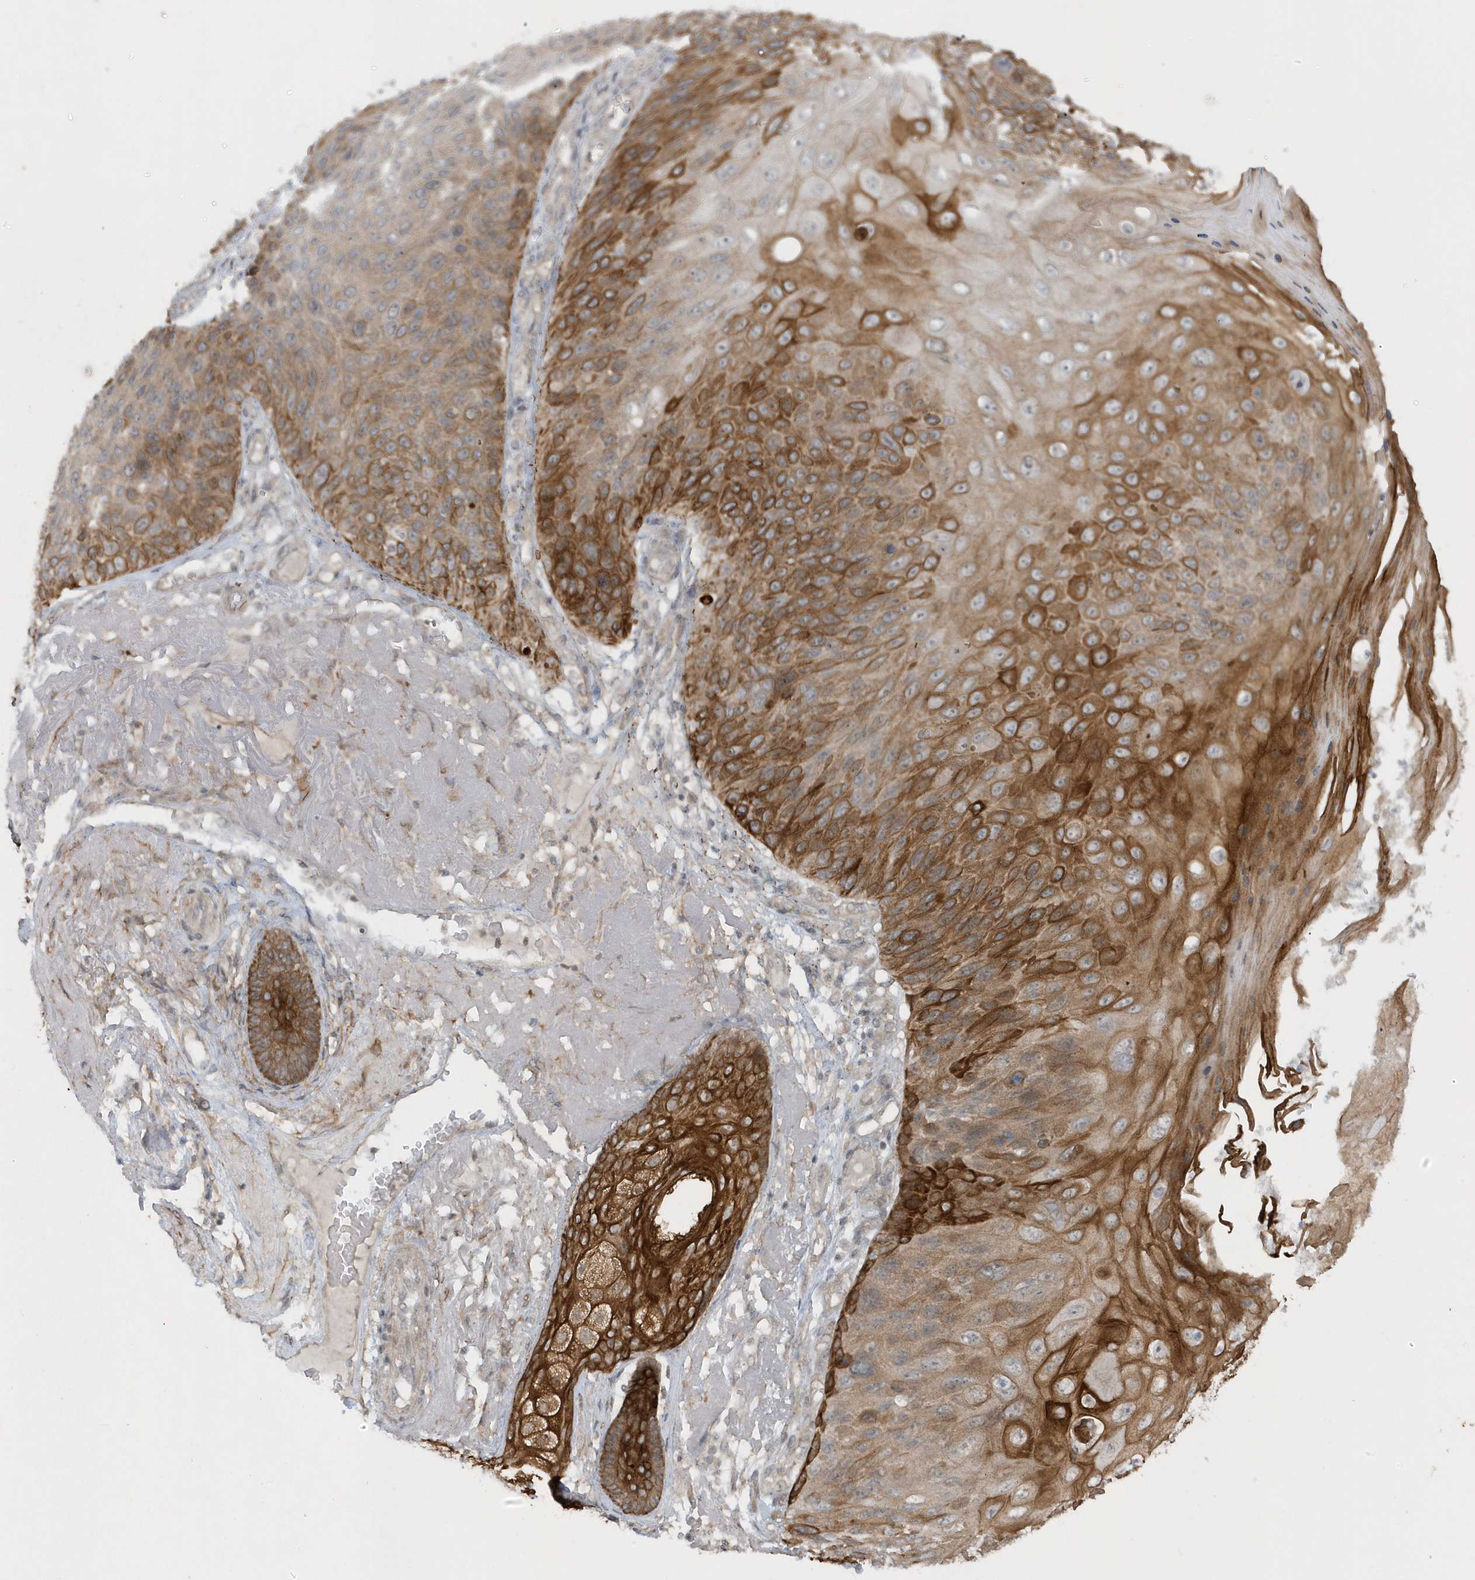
{"staining": {"intensity": "strong", "quantity": "25%-75%", "location": "cytoplasmic/membranous"}, "tissue": "skin cancer", "cell_type": "Tumor cells", "image_type": "cancer", "snomed": [{"axis": "morphology", "description": "Squamous cell carcinoma, NOS"}, {"axis": "topography", "description": "Skin"}], "caption": "A micrograph of human squamous cell carcinoma (skin) stained for a protein shows strong cytoplasmic/membranous brown staining in tumor cells.", "gene": "PARD3B", "patient": {"sex": "female", "age": 88}}